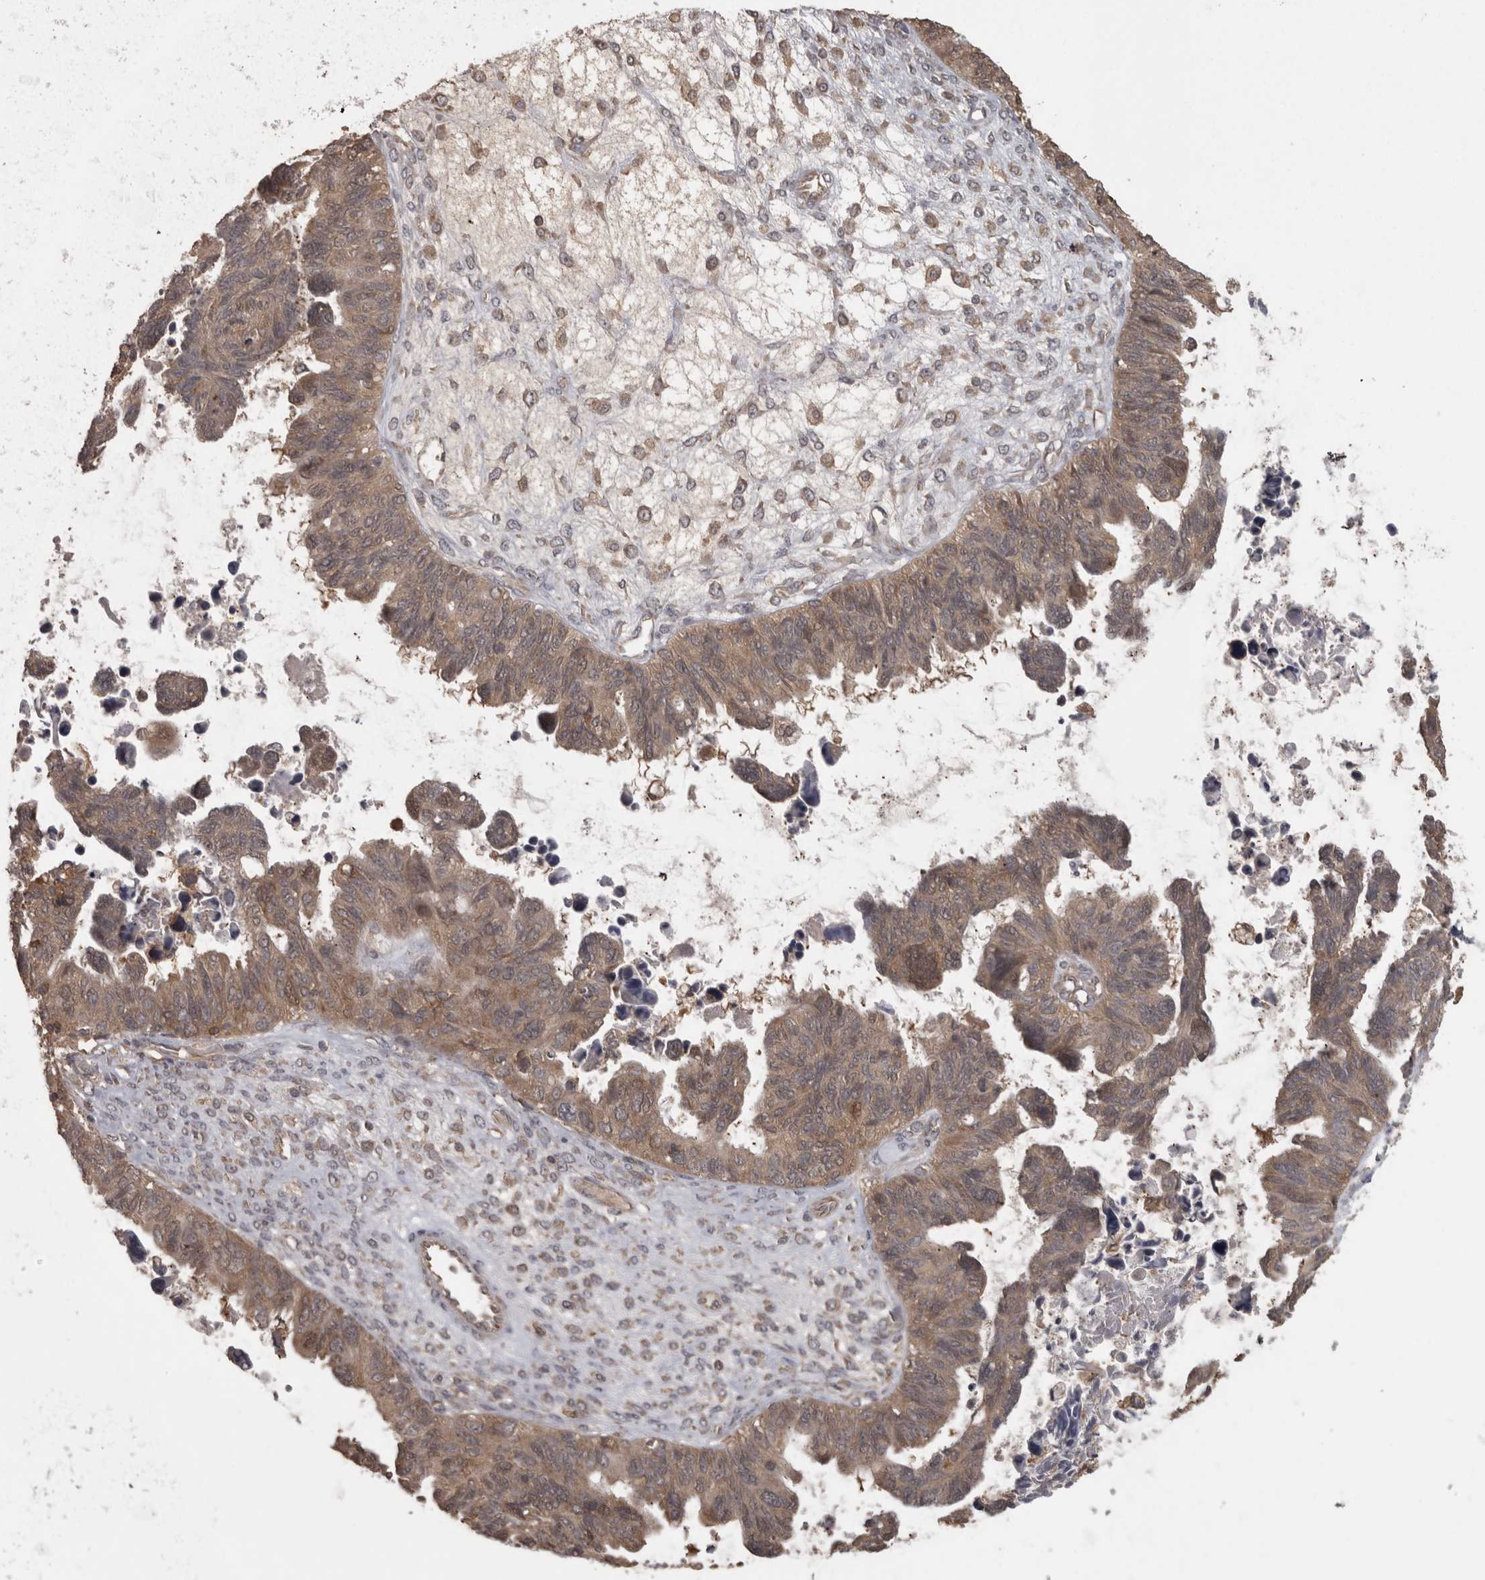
{"staining": {"intensity": "moderate", "quantity": ">75%", "location": "cytoplasmic/membranous"}, "tissue": "ovarian cancer", "cell_type": "Tumor cells", "image_type": "cancer", "snomed": [{"axis": "morphology", "description": "Cystadenocarcinoma, serous, NOS"}, {"axis": "topography", "description": "Ovary"}], "caption": "Ovarian cancer (serous cystadenocarcinoma) stained with immunohistochemistry (IHC) displays moderate cytoplasmic/membranous staining in approximately >75% of tumor cells.", "gene": "MICU3", "patient": {"sex": "female", "age": 79}}